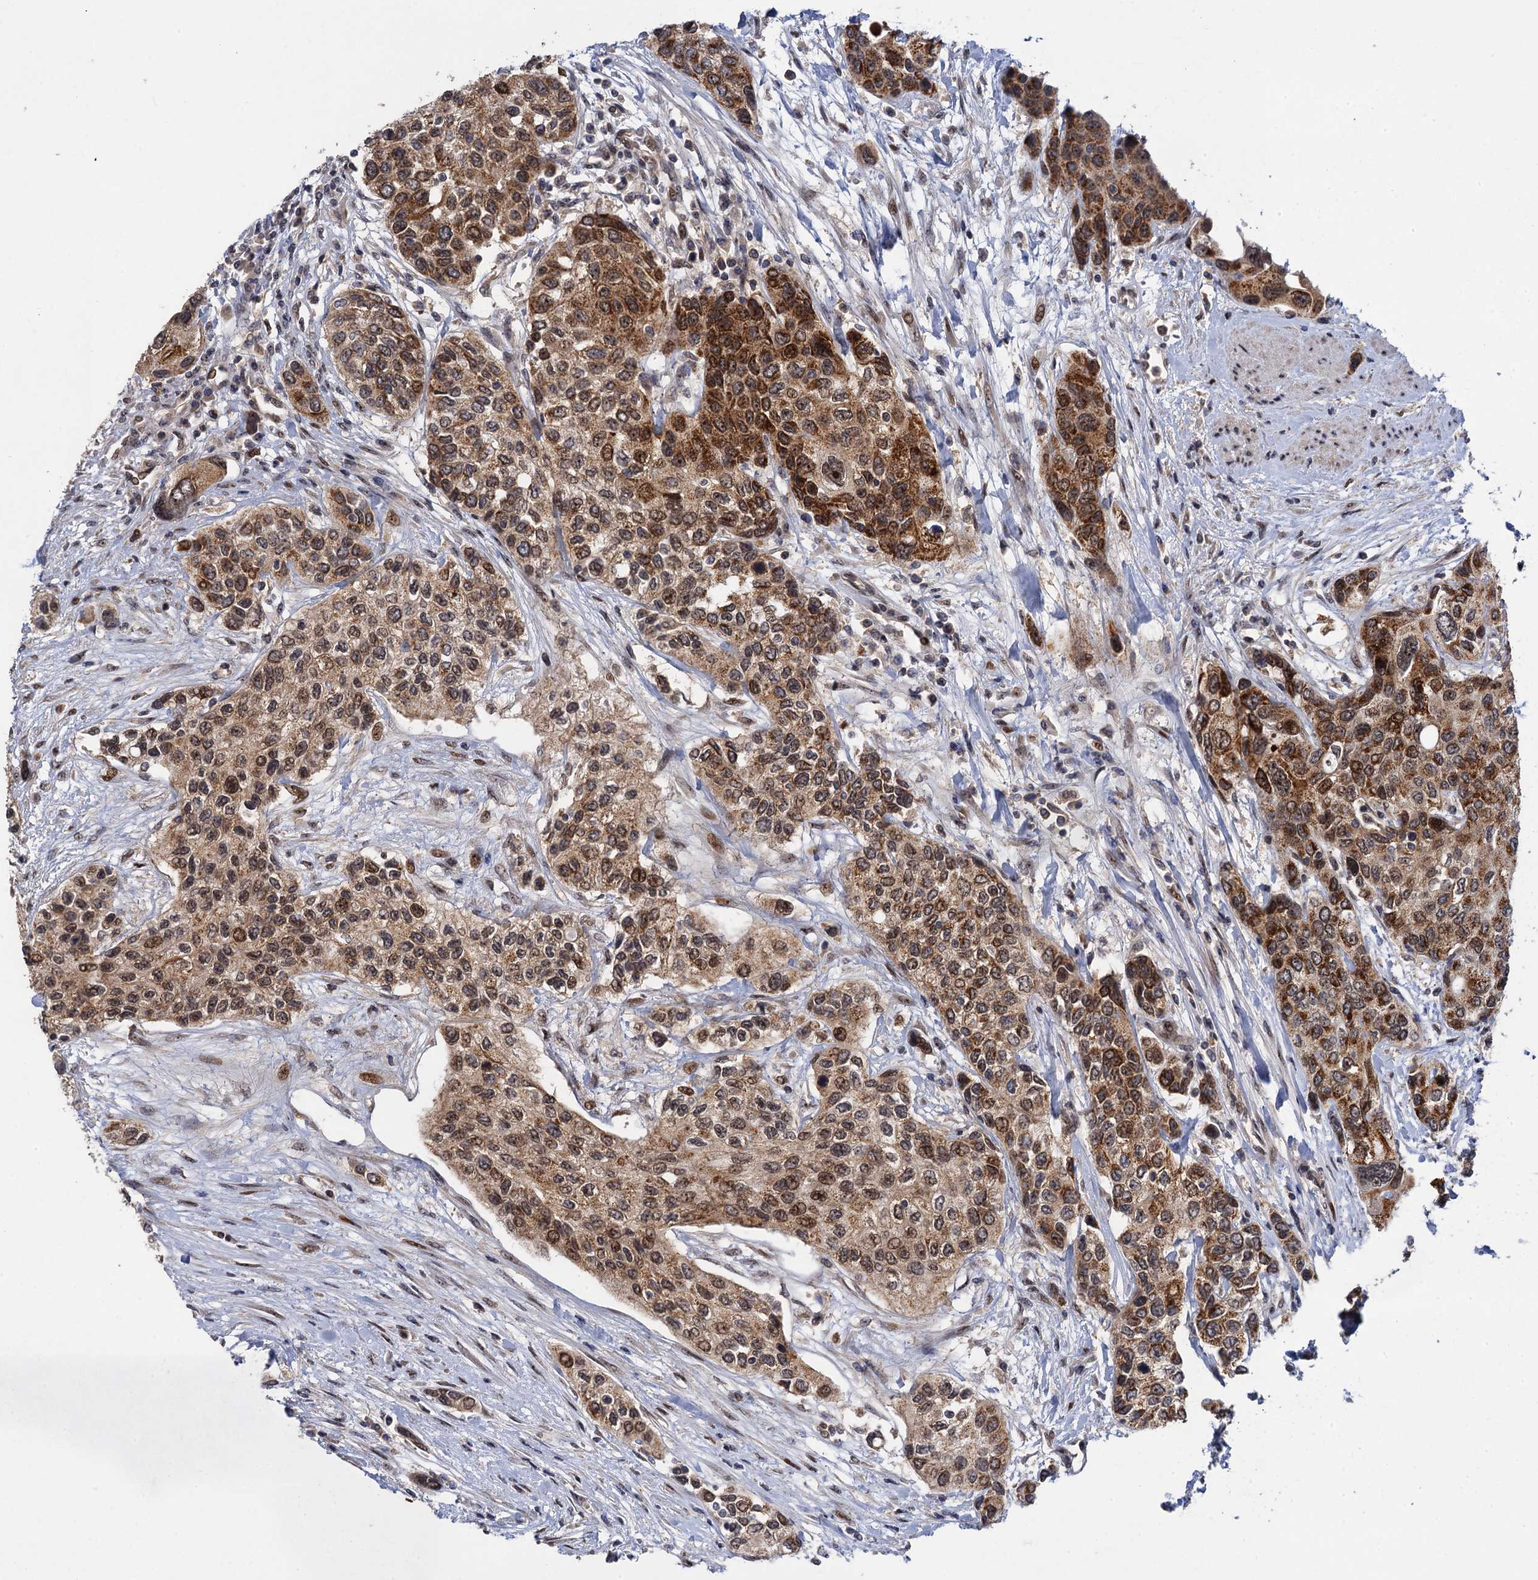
{"staining": {"intensity": "moderate", "quantity": ">75%", "location": "cytoplasmic/membranous,nuclear"}, "tissue": "urothelial cancer", "cell_type": "Tumor cells", "image_type": "cancer", "snomed": [{"axis": "morphology", "description": "Normal tissue, NOS"}, {"axis": "morphology", "description": "Urothelial carcinoma, High grade"}, {"axis": "topography", "description": "Vascular tissue"}, {"axis": "topography", "description": "Urinary bladder"}], "caption": "DAB (3,3'-diaminobenzidine) immunohistochemical staining of urothelial cancer demonstrates moderate cytoplasmic/membranous and nuclear protein staining in approximately >75% of tumor cells.", "gene": "ZAR1L", "patient": {"sex": "female", "age": 56}}